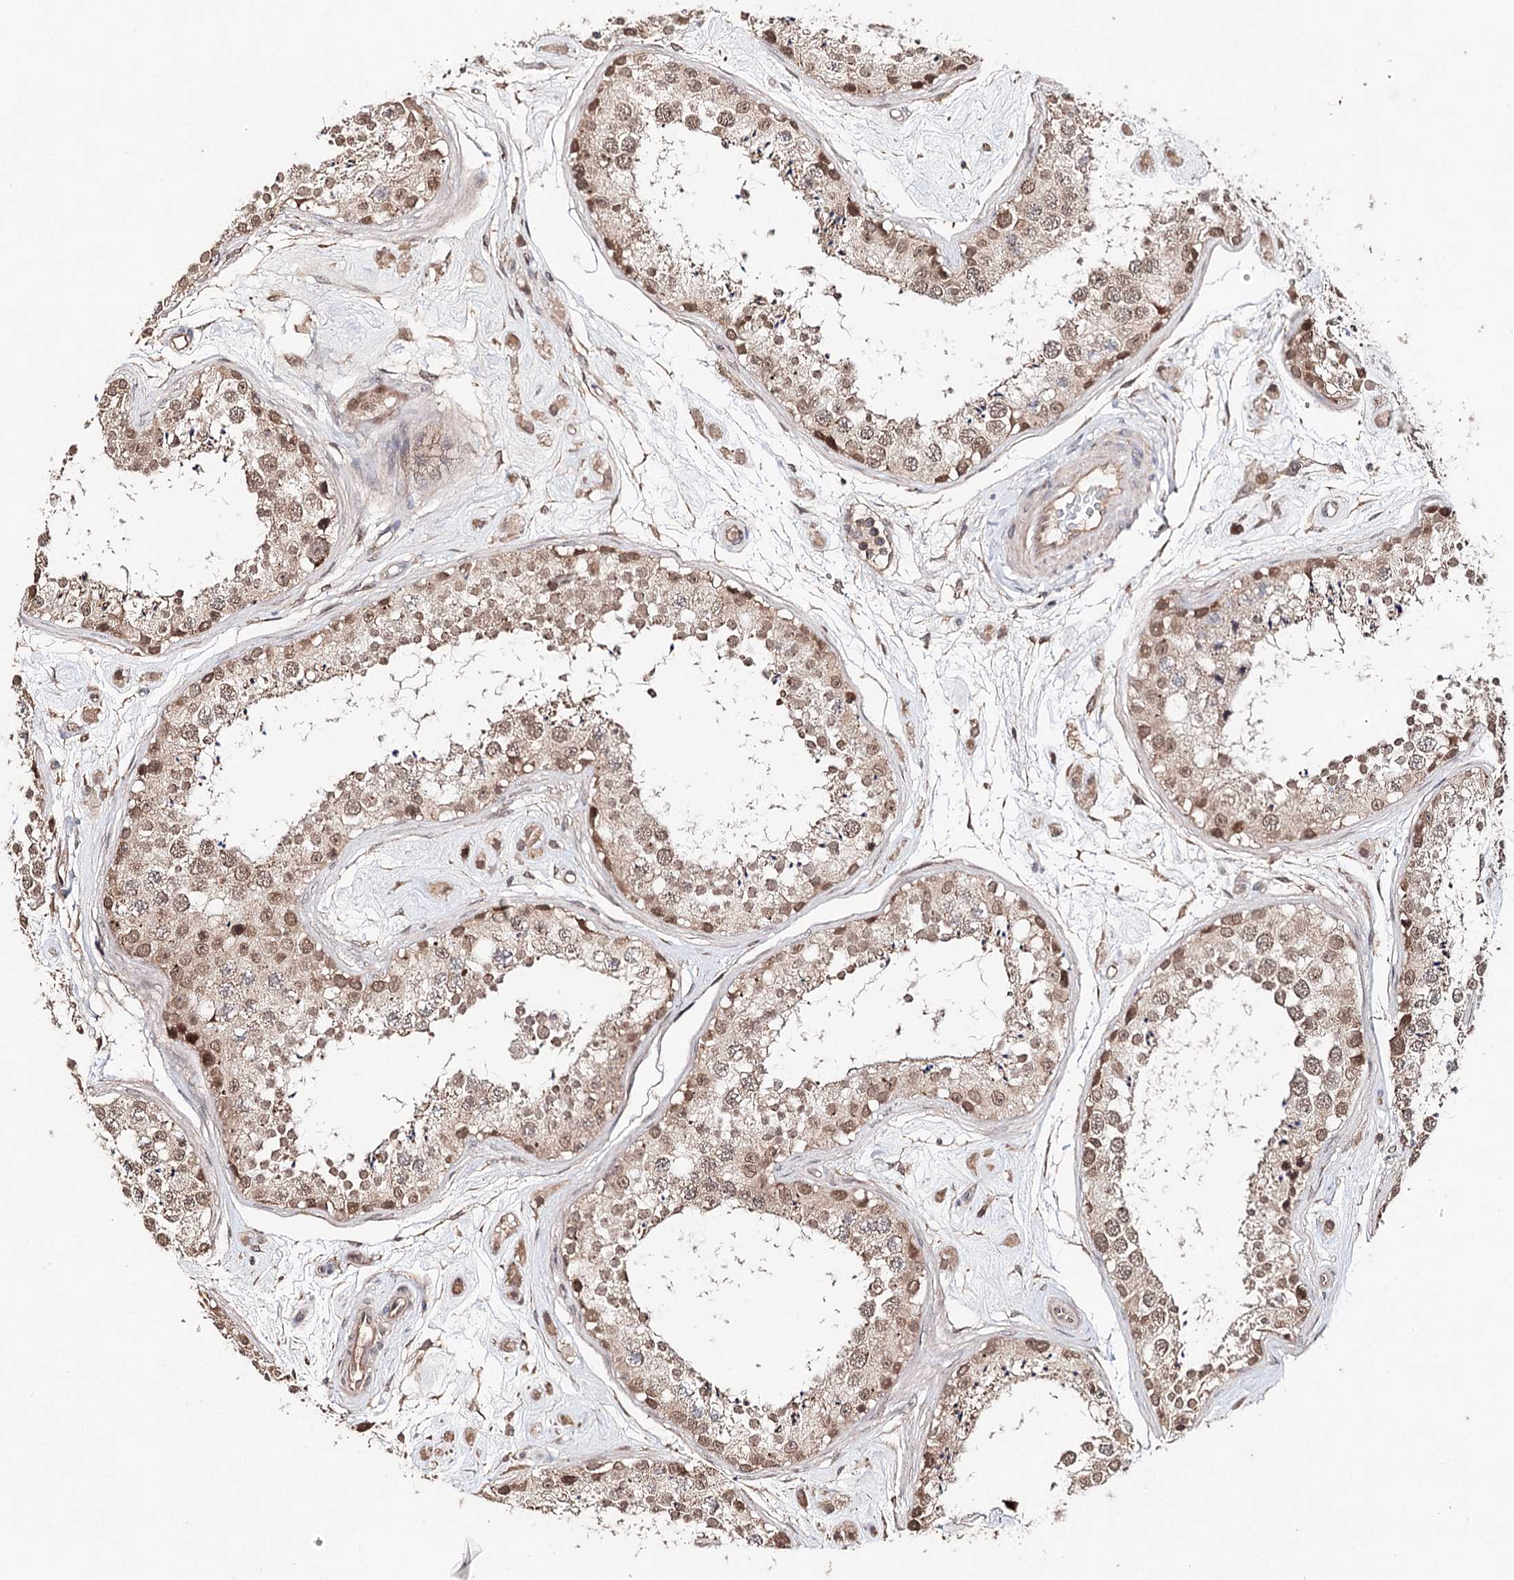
{"staining": {"intensity": "moderate", "quantity": ">75%", "location": "cytoplasmic/membranous,nuclear"}, "tissue": "testis", "cell_type": "Cells in seminiferous ducts", "image_type": "normal", "snomed": [{"axis": "morphology", "description": "Normal tissue, NOS"}, {"axis": "topography", "description": "Testis"}], "caption": "Immunohistochemistry (IHC) (DAB (3,3'-diaminobenzidine)) staining of unremarkable testis shows moderate cytoplasmic/membranous,nuclear protein positivity in approximately >75% of cells in seminiferous ducts.", "gene": "NOPCHAP1", "patient": {"sex": "male", "age": 25}}